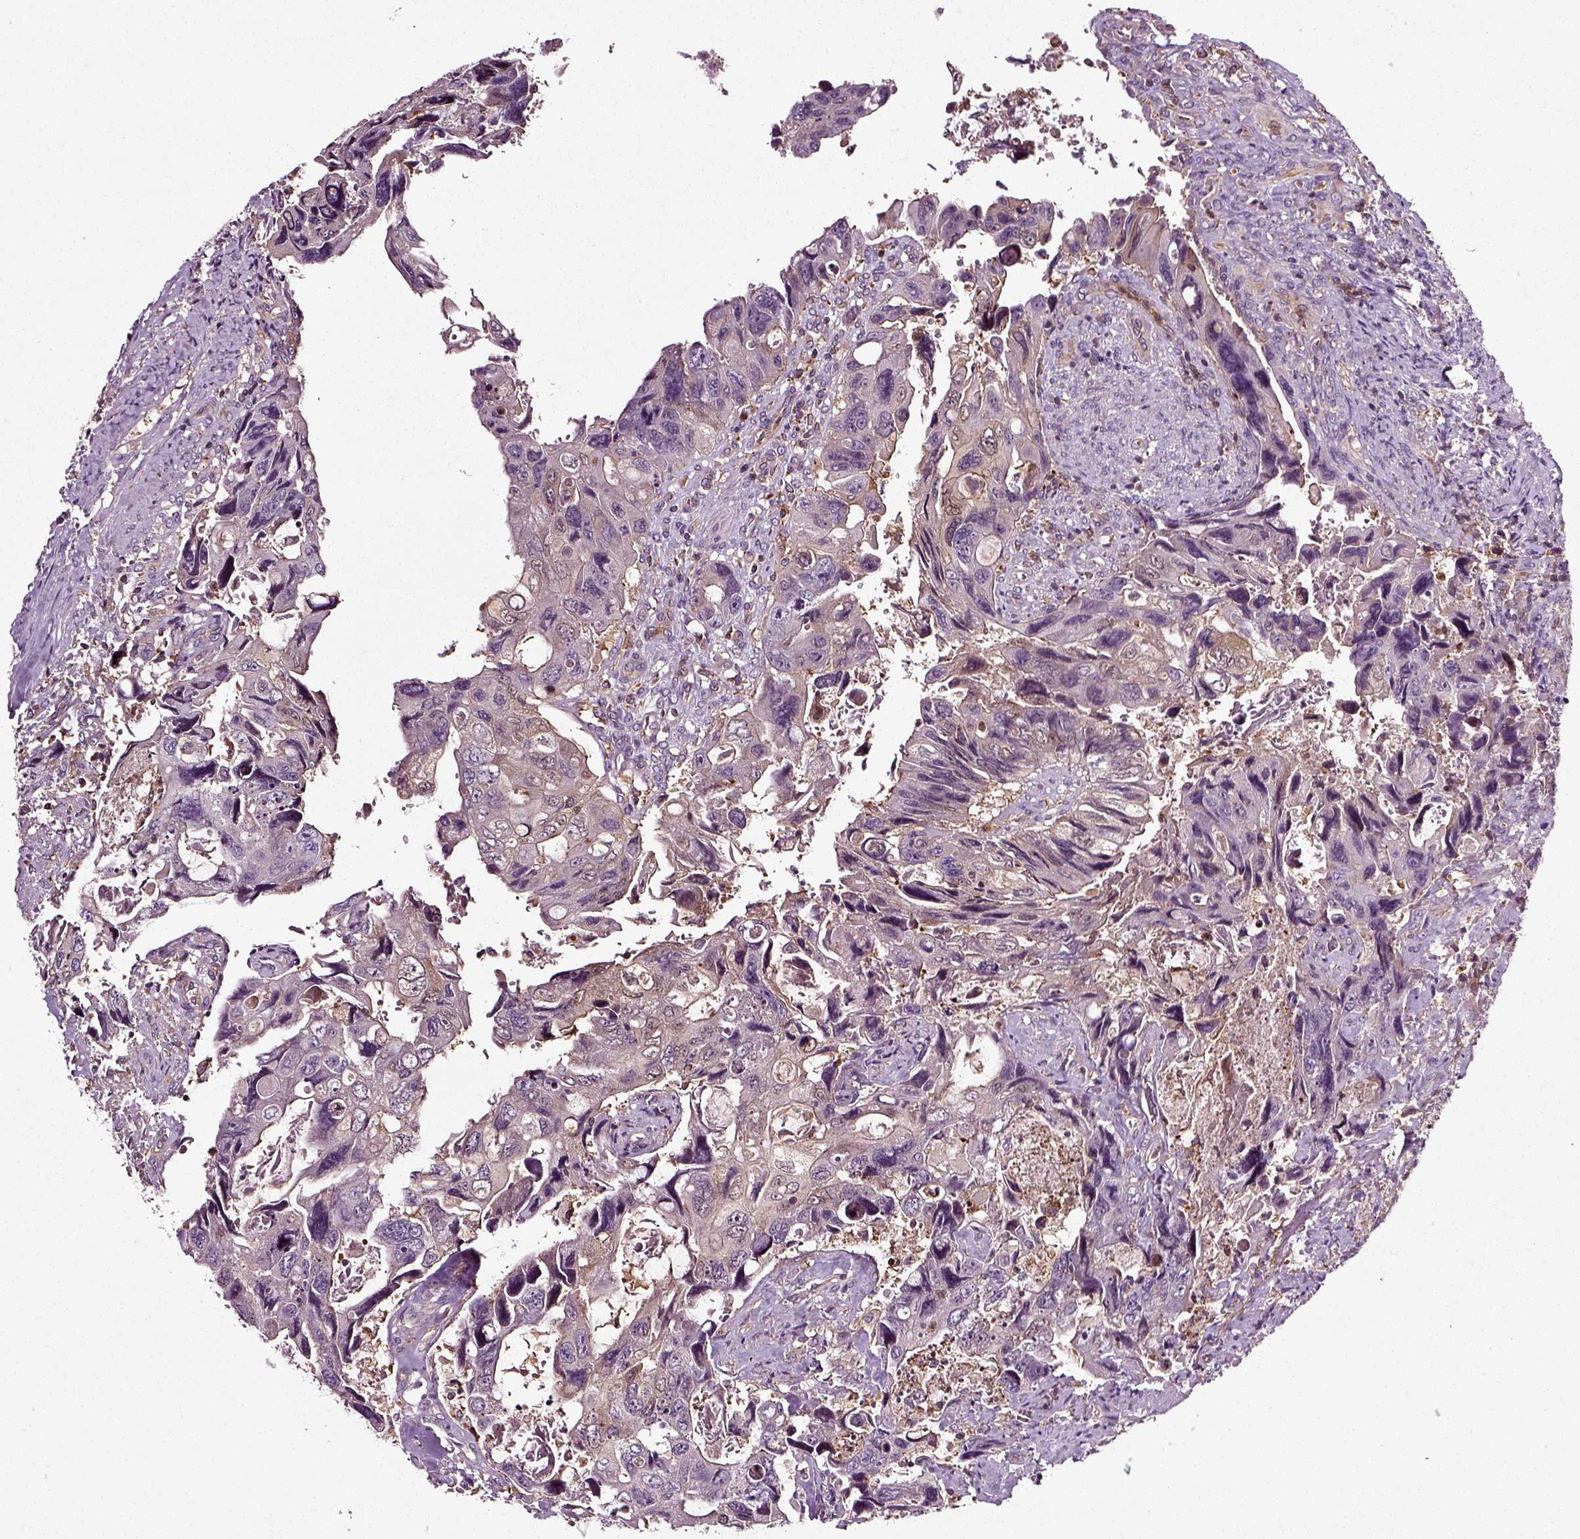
{"staining": {"intensity": "negative", "quantity": "none", "location": "none"}, "tissue": "colorectal cancer", "cell_type": "Tumor cells", "image_type": "cancer", "snomed": [{"axis": "morphology", "description": "Adenocarcinoma, NOS"}, {"axis": "topography", "description": "Rectum"}], "caption": "The micrograph displays no significant staining in tumor cells of adenocarcinoma (colorectal).", "gene": "RHOF", "patient": {"sex": "male", "age": 62}}